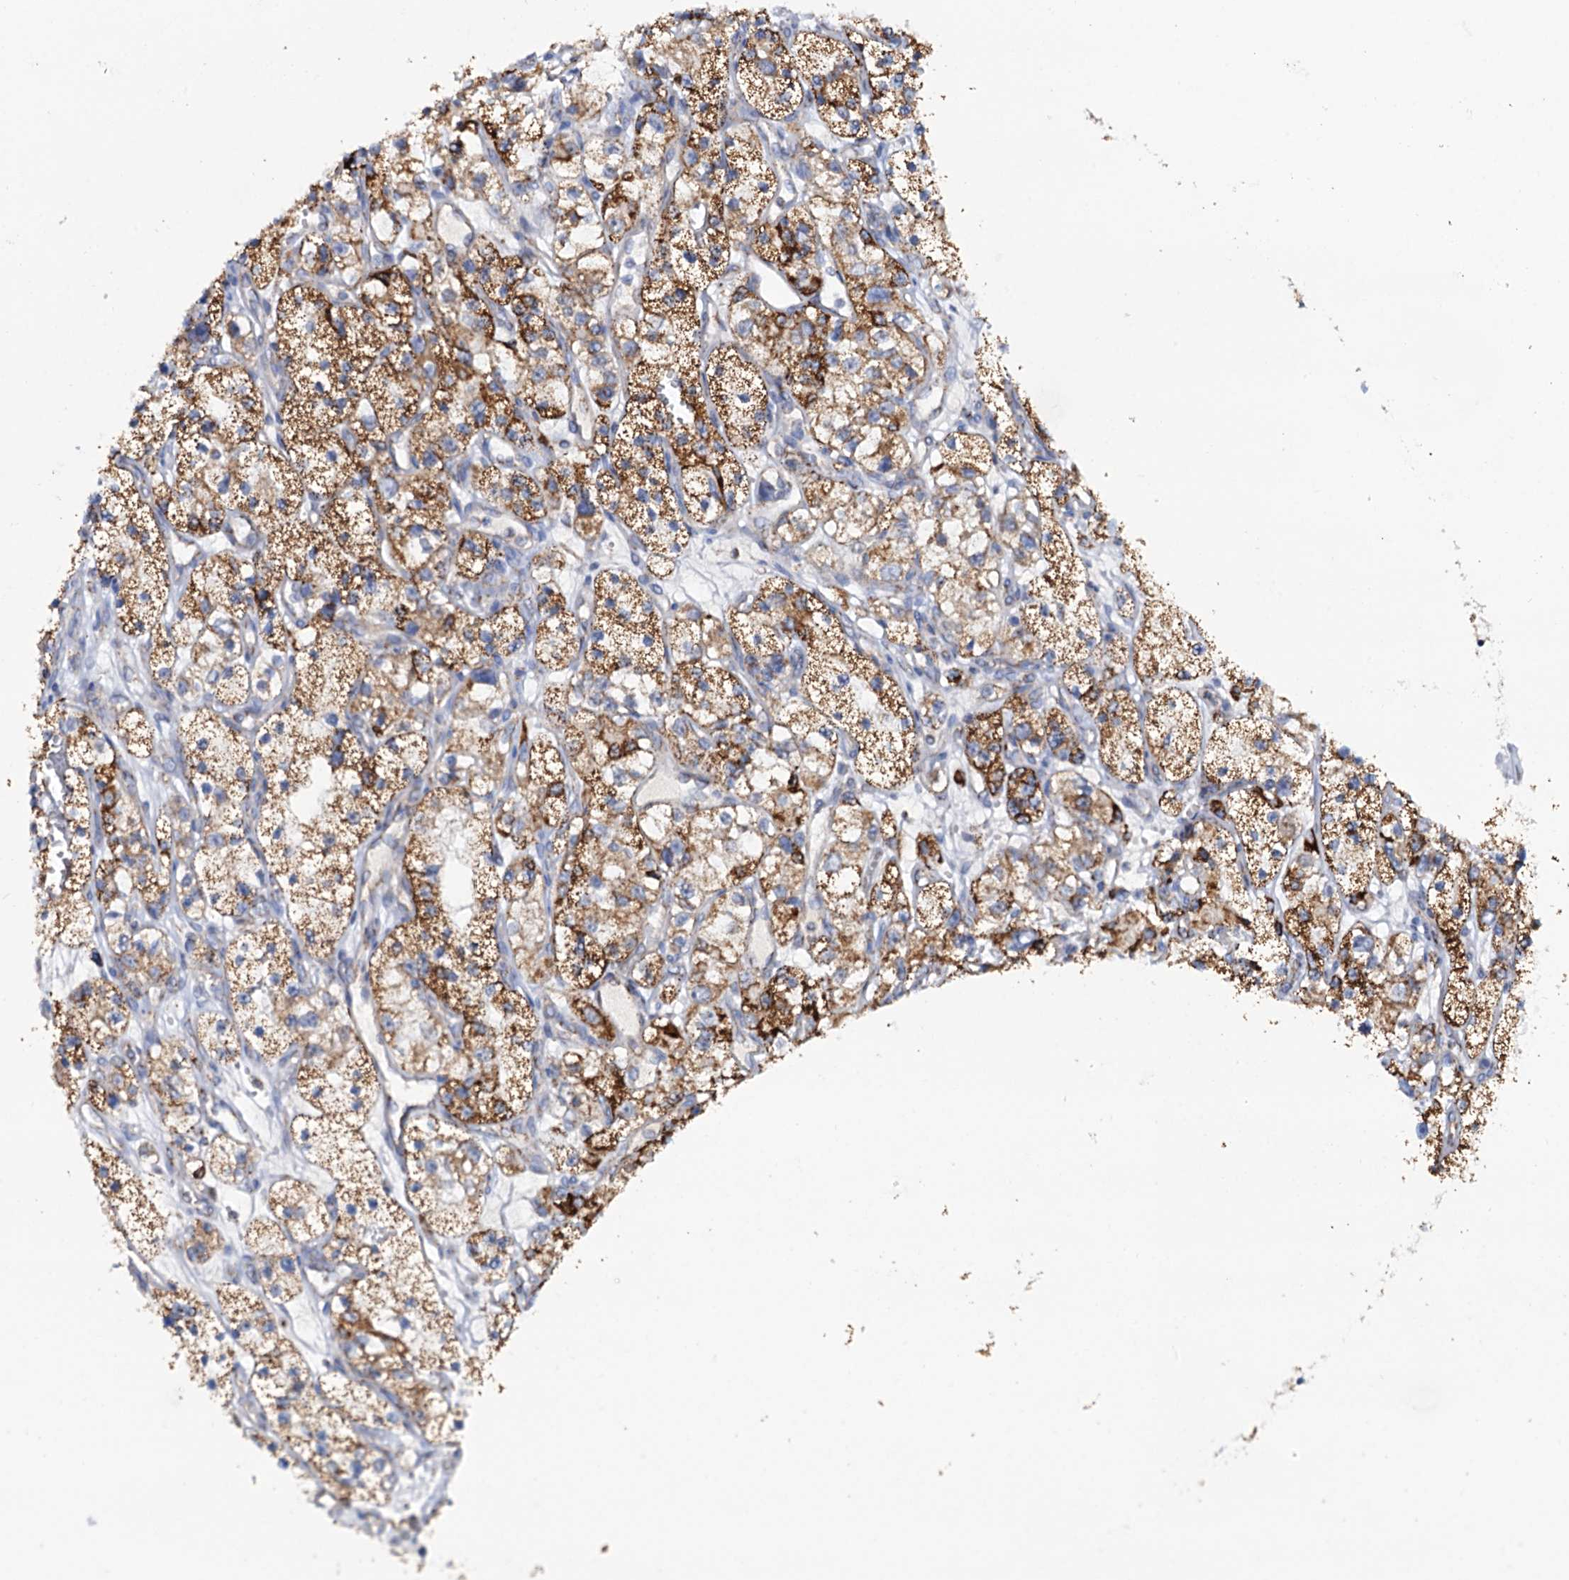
{"staining": {"intensity": "moderate", "quantity": ">75%", "location": "cytoplasmic/membranous"}, "tissue": "renal cancer", "cell_type": "Tumor cells", "image_type": "cancer", "snomed": [{"axis": "morphology", "description": "Adenocarcinoma, NOS"}, {"axis": "topography", "description": "Kidney"}], "caption": "Human adenocarcinoma (renal) stained for a protein (brown) shows moderate cytoplasmic/membranous positive positivity in about >75% of tumor cells.", "gene": "C2CD3", "patient": {"sex": "female", "age": 57}}